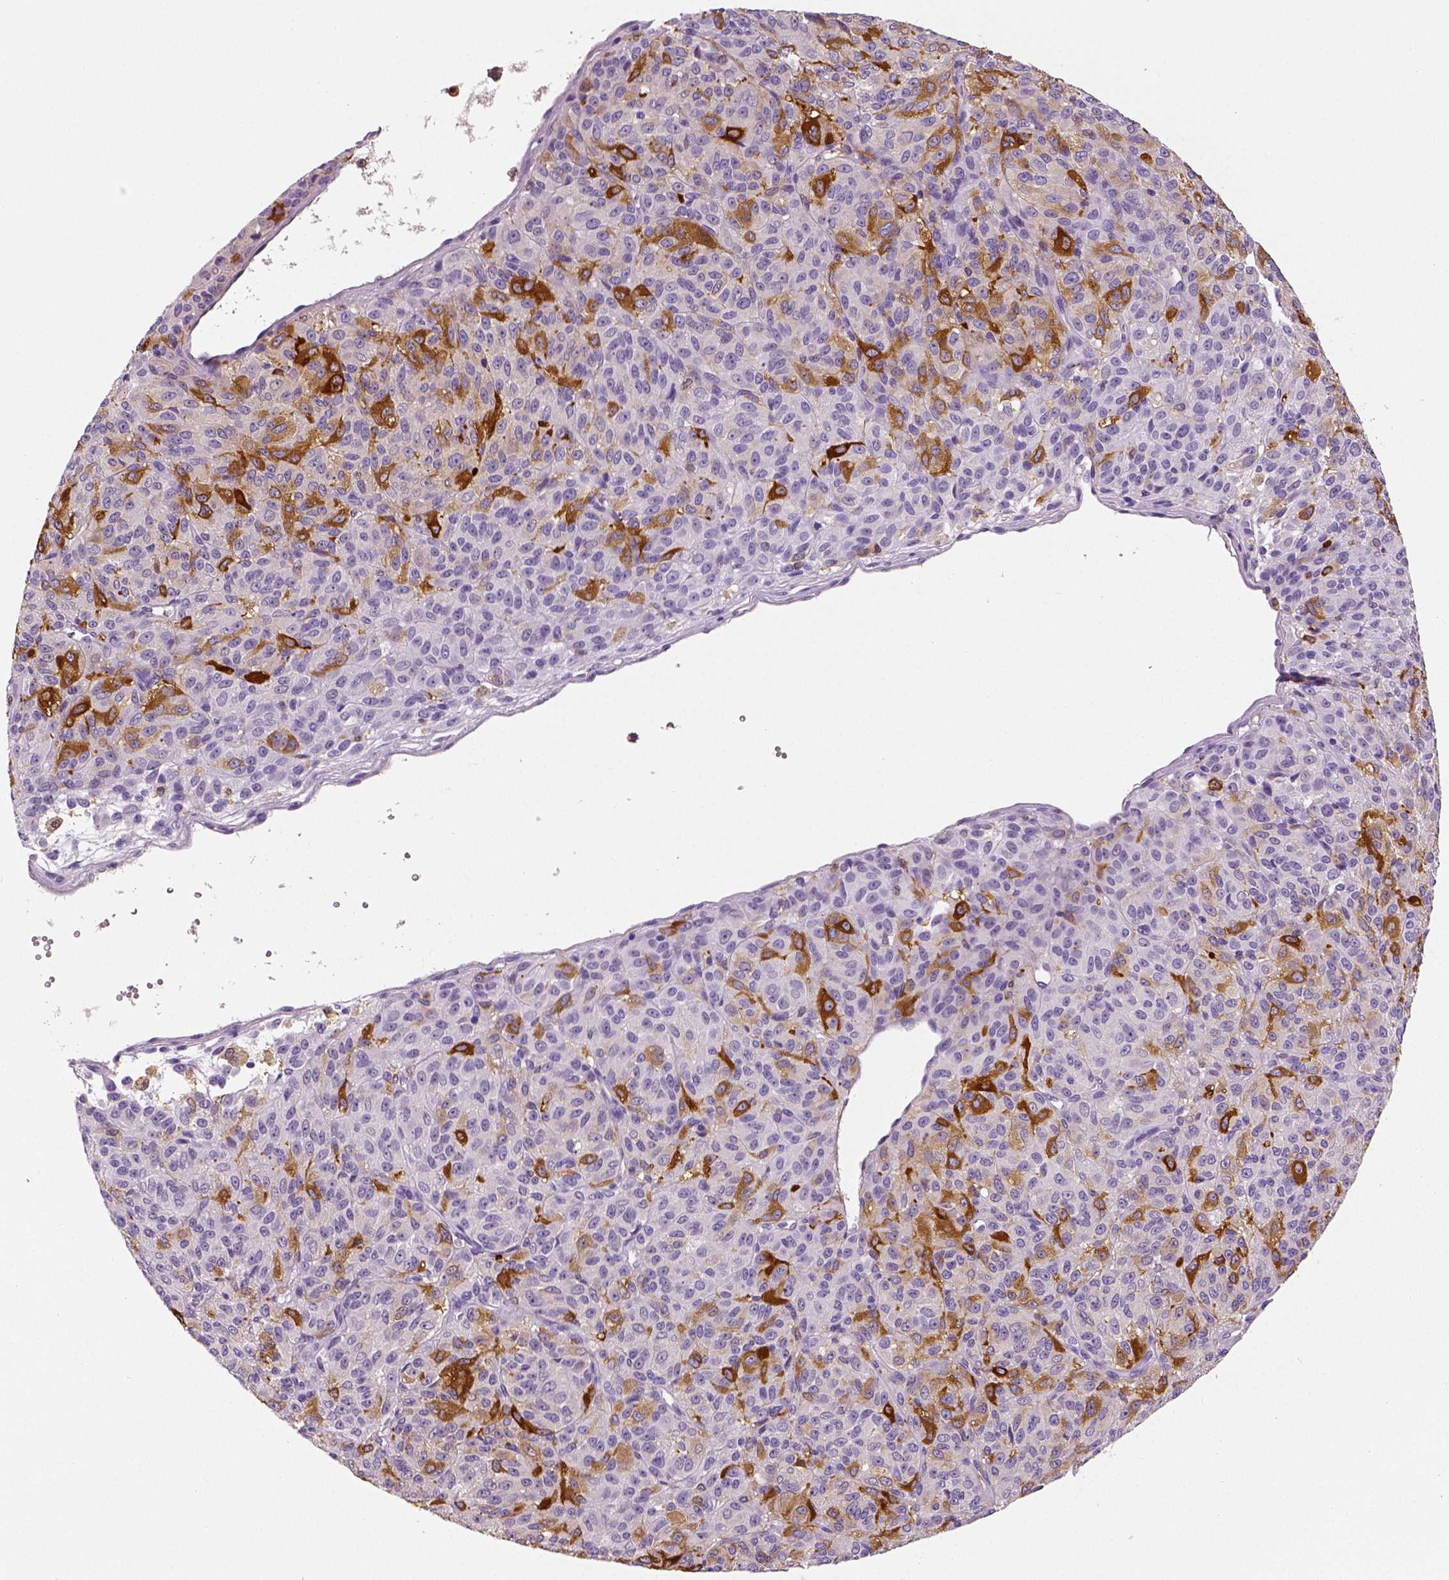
{"staining": {"intensity": "negative", "quantity": "none", "location": "none"}, "tissue": "melanoma", "cell_type": "Tumor cells", "image_type": "cancer", "snomed": [{"axis": "morphology", "description": "Malignant melanoma, Metastatic site"}, {"axis": "topography", "description": "Brain"}], "caption": "DAB (3,3'-diaminobenzidine) immunohistochemical staining of malignant melanoma (metastatic site) exhibits no significant expression in tumor cells.", "gene": "NECAB2", "patient": {"sex": "female", "age": 56}}